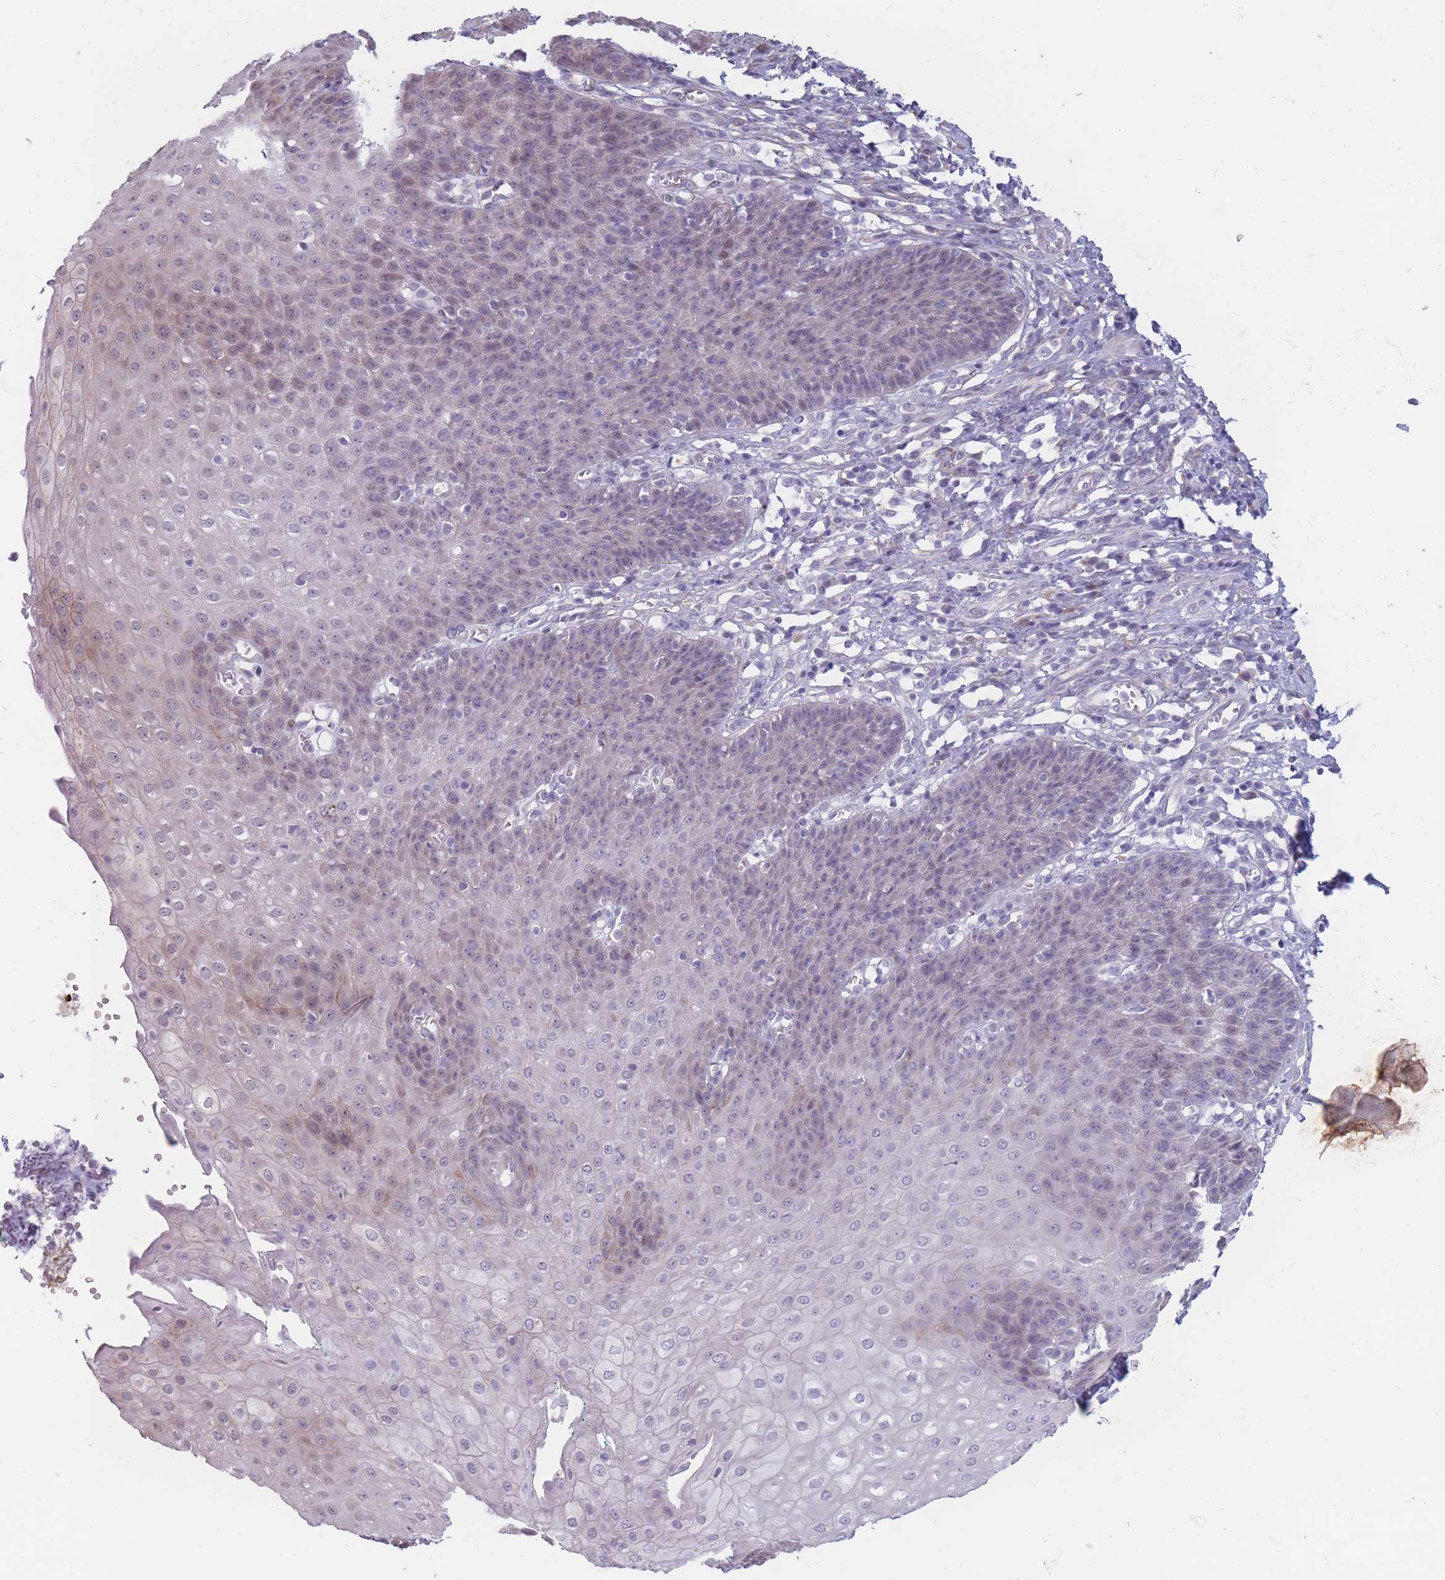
{"staining": {"intensity": "negative", "quantity": "none", "location": "none"}, "tissue": "esophagus", "cell_type": "Squamous epithelial cells", "image_type": "normal", "snomed": [{"axis": "morphology", "description": "Normal tissue, NOS"}, {"axis": "topography", "description": "Esophagus"}], "caption": "A high-resolution histopathology image shows immunohistochemistry (IHC) staining of normal esophagus, which demonstrates no significant positivity in squamous epithelial cells. The staining was performed using DAB to visualize the protein expression in brown, while the nuclei were stained in blue with hematoxylin (Magnification: 20x).", "gene": "COL27A1", "patient": {"sex": "male", "age": 71}}